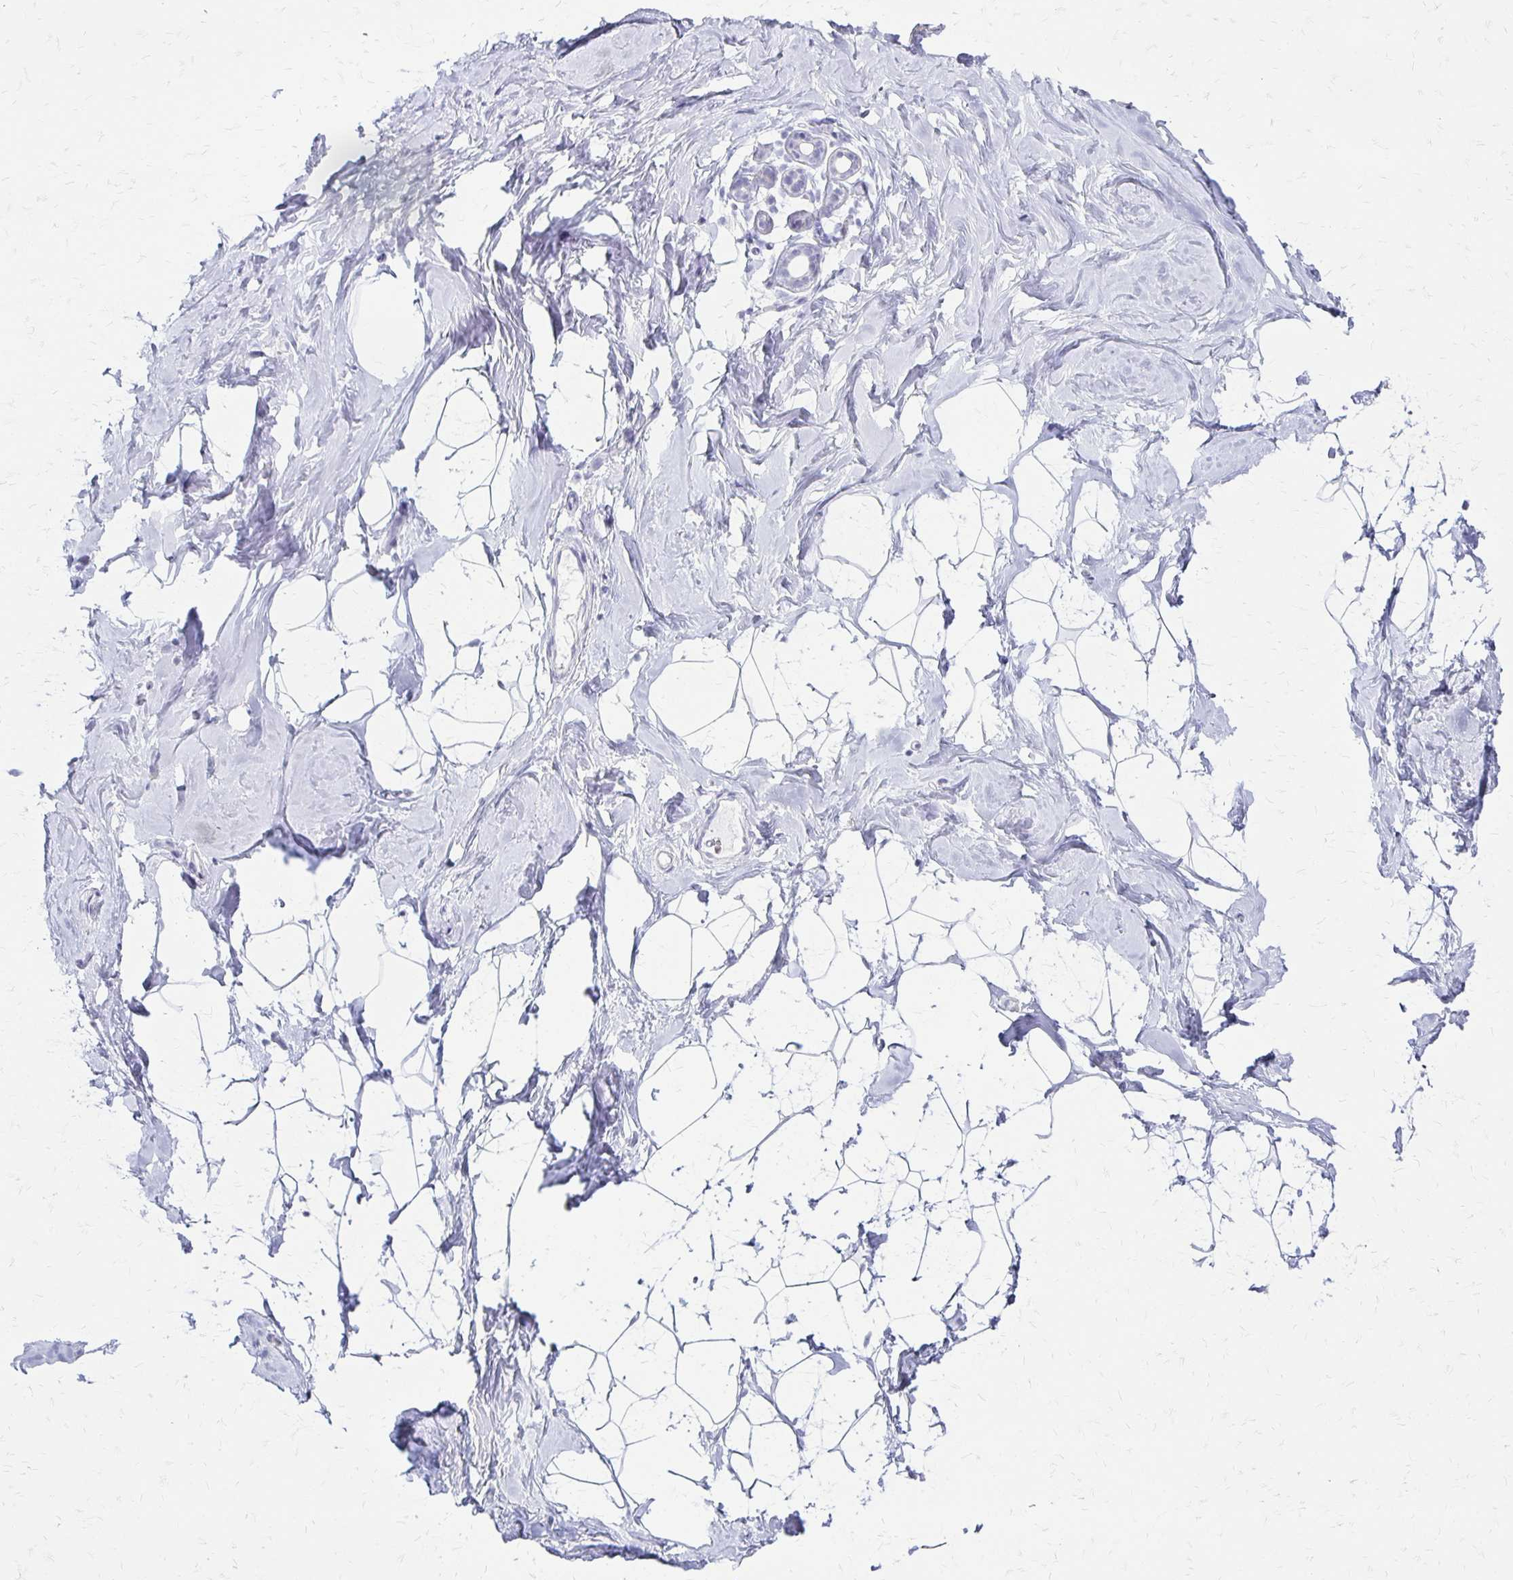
{"staining": {"intensity": "negative", "quantity": "none", "location": "none"}, "tissue": "breast", "cell_type": "Adipocytes", "image_type": "normal", "snomed": [{"axis": "morphology", "description": "Normal tissue, NOS"}, {"axis": "topography", "description": "Breast"}], "caption": "Adipocytes show no significant protein staining in benign breast. (Brightfield microscopy of DAB (3,3'-diaminobenzidine) immunohistochemistry (IHC) at high magnification).", "gene": "IVL", "patient": {"sex": "female", "age": 32}}